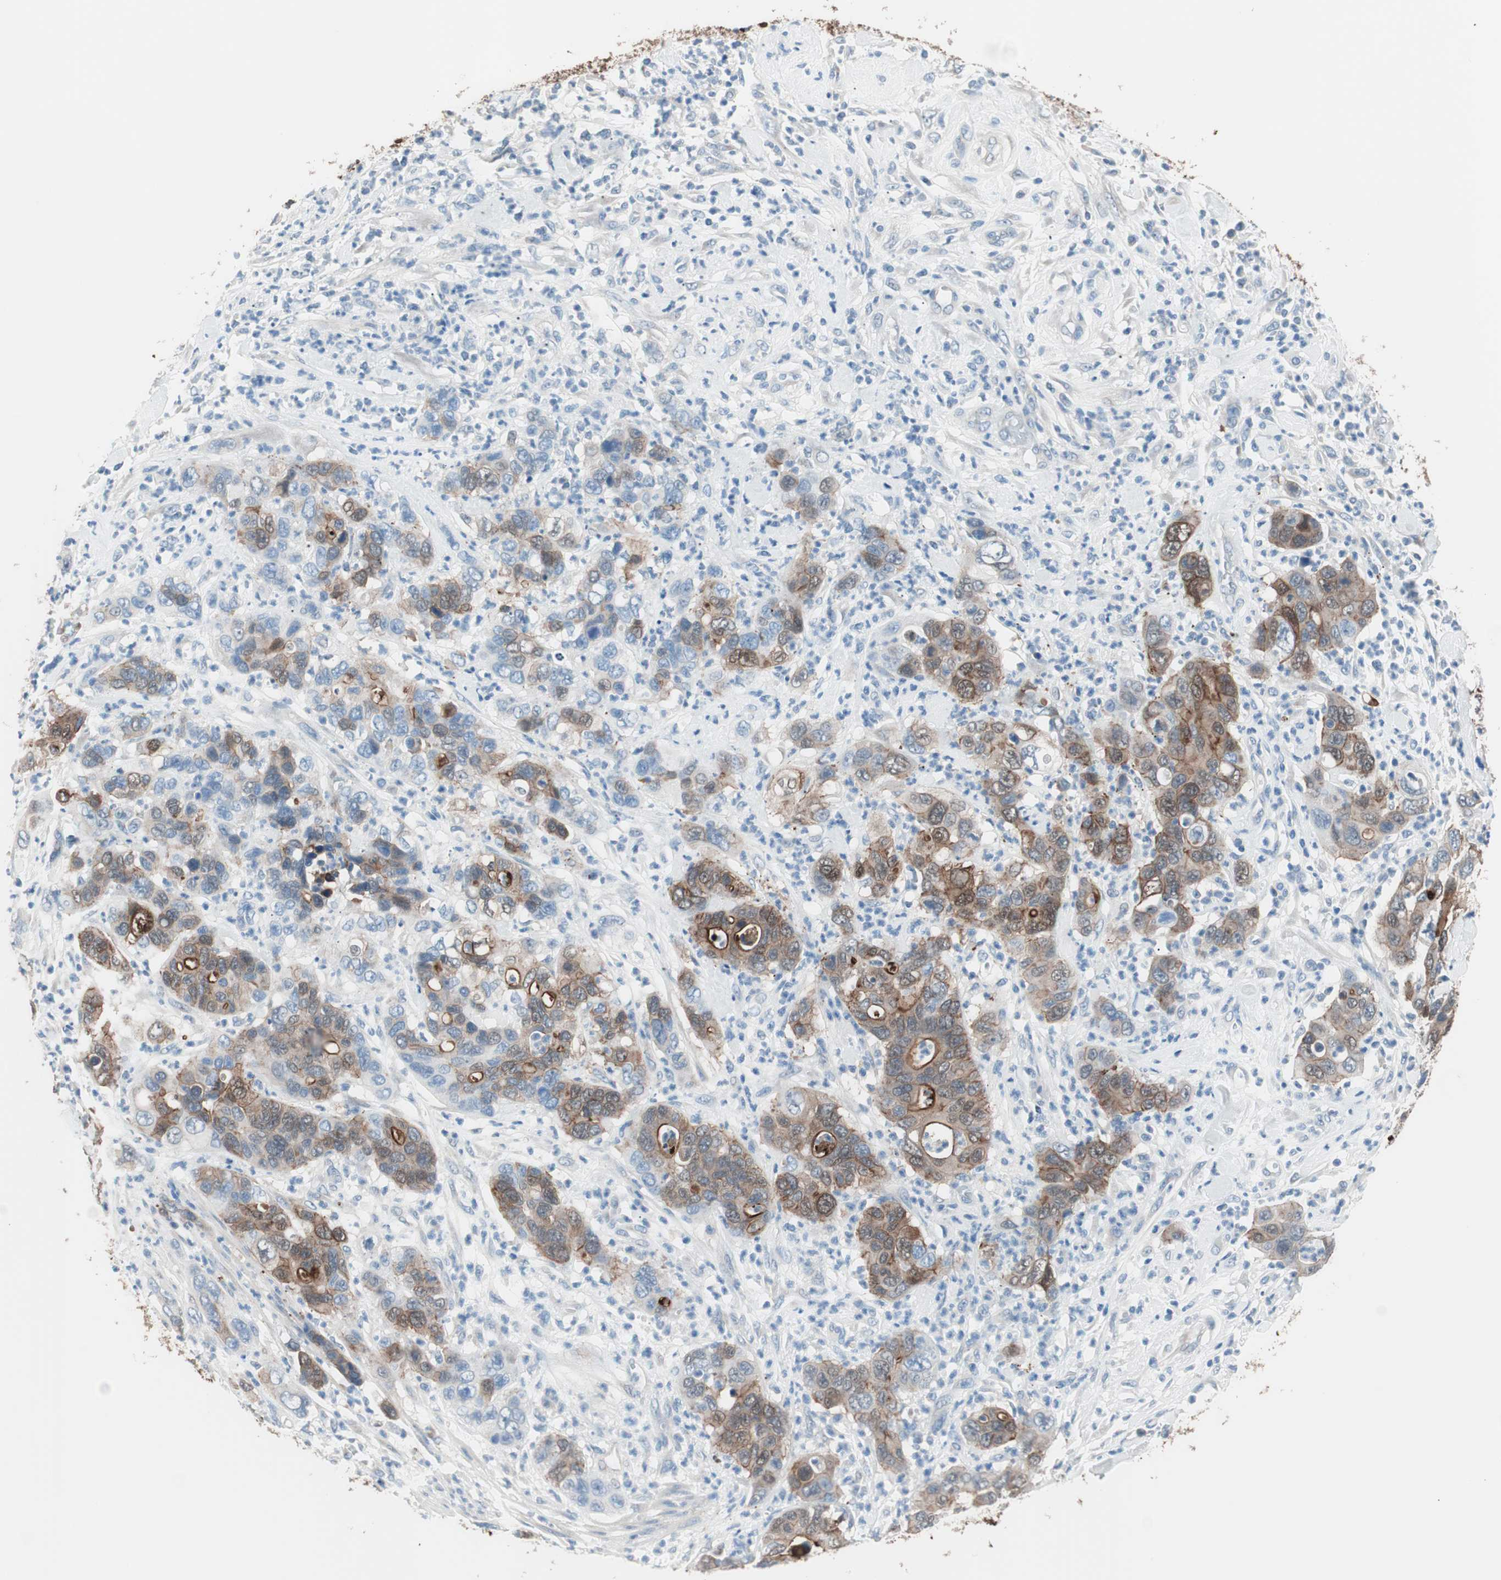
{"staining": {"intensity": "strong", "quantity": ">75%", "location": "cytoplasmic/membranous"}, "tissue": "pancreatic cancer", "cell_type": "Tumor cells", "image_type": "cancer", "snomed": [{"axis": "morphology", "description": "Adenocarcinoma, NOS"}, {"axis": "topography", "description": "Pancreas"}], "caption": "IHC staining of adenocarcinoma (pancreatic), which shows high levels of strong cytoplasmic/membranous positivity in about >75% of tumor cells indicating strong cytoplasmic/membranous protein expression. The staining was performed using DAB (3,3'-diaminobenzidine) (brown) for protein detection and nuclei were counterstained in hematoxylin (blue).", "gene": "VIL1", "patient": {"sex": "female", "age": 71}}